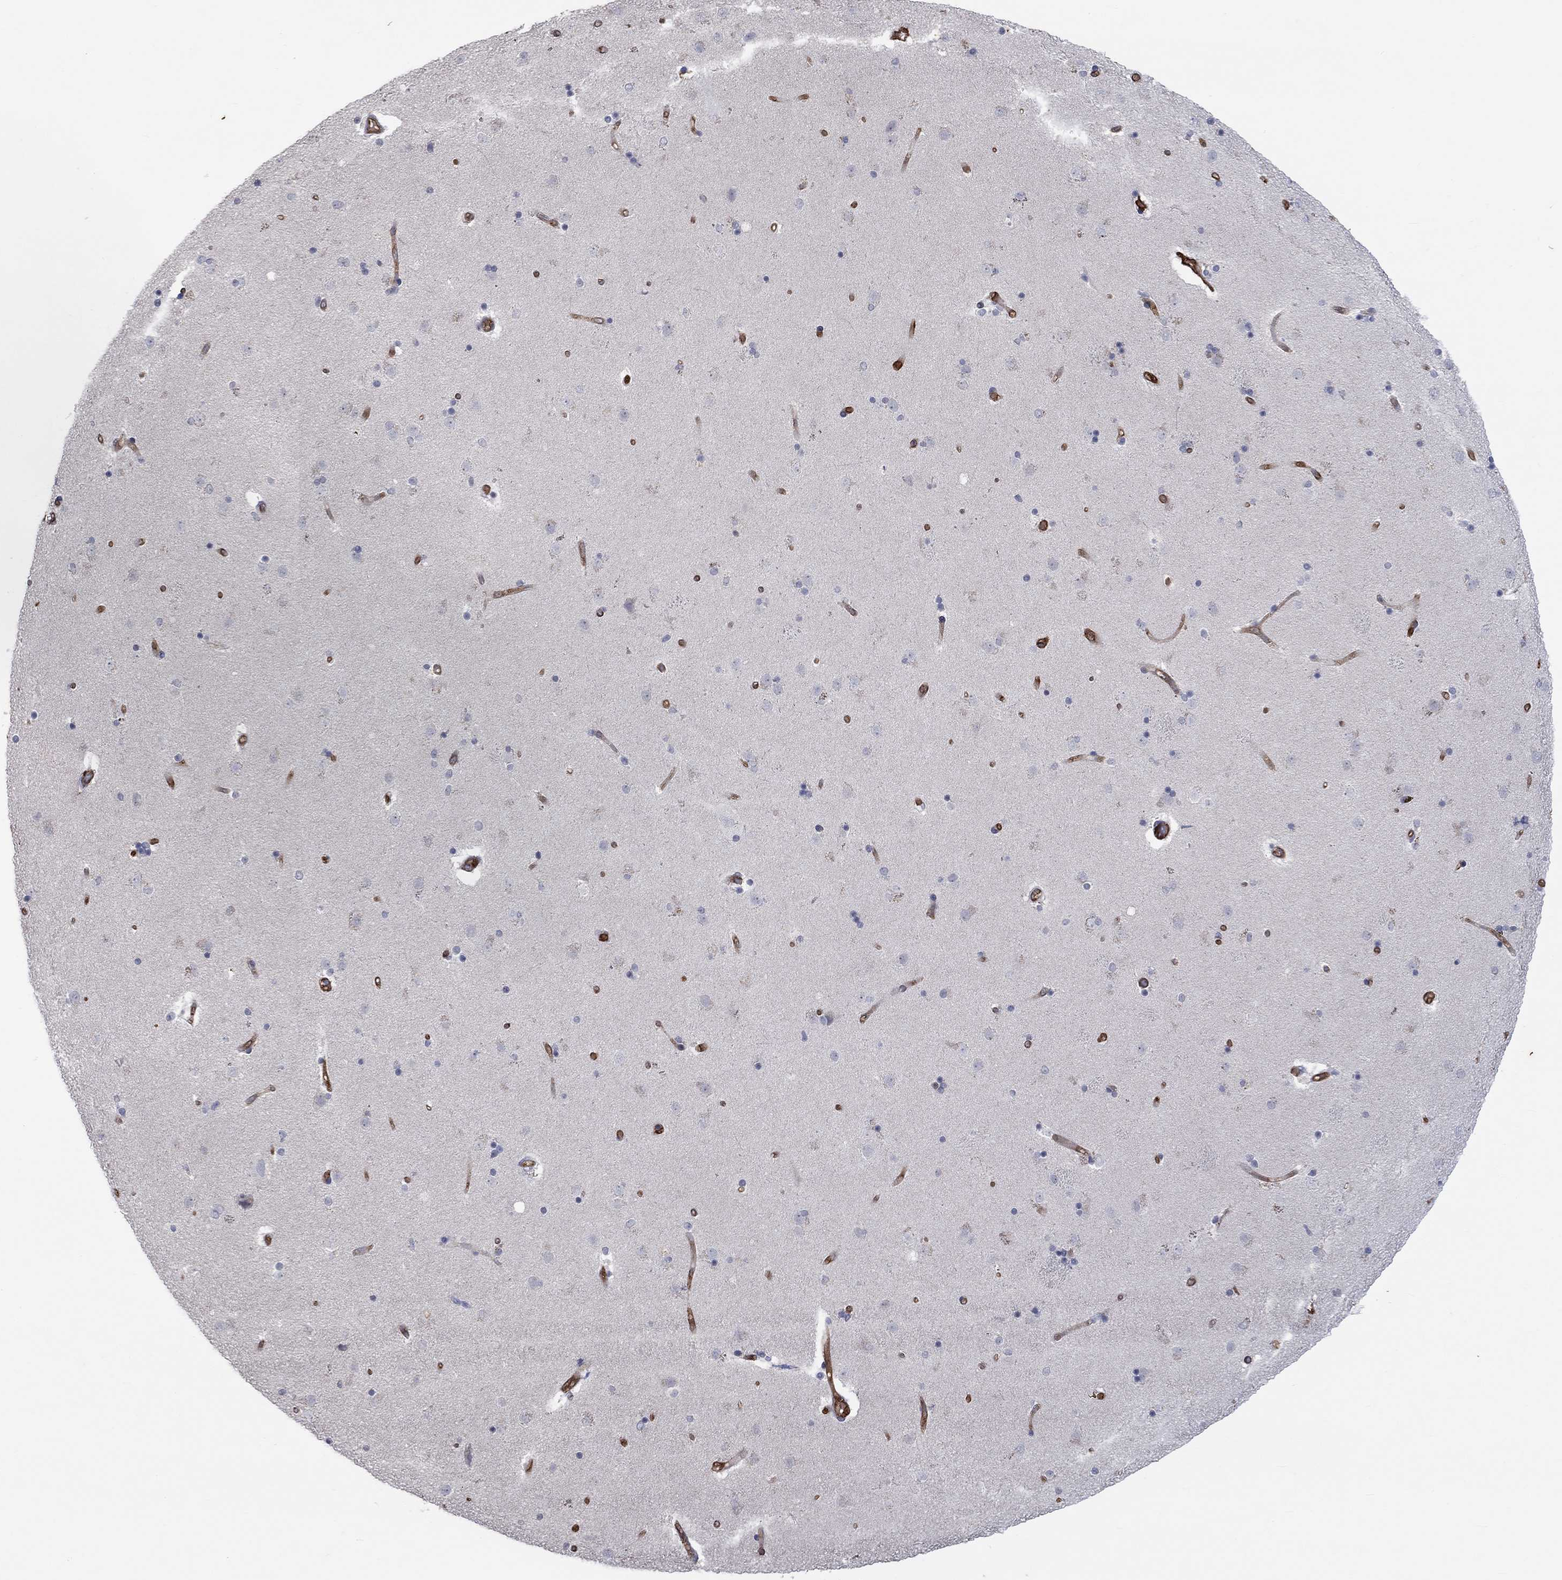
{"staining": {"intensity": "negative", "quantity": "none", "location": "none"}, "tissue": "caudate", "cell_type": "Glial cells", "image_type": "normal", "snomed": [{"axis": "morphology", "description": "Normal tissue, NOS"}, {"axis": "topography", "description": "Lateral ventricle wall"}], "caption": "Immunohistochemistry (IHC) image of unremarkable caudate: caudate stained with DAB (3,3'-diaminobenzidine) demonstrates no significant protein expression in glial cells.", "gene": "TGM2", "patient": {"sex": "female", "age": 71}}